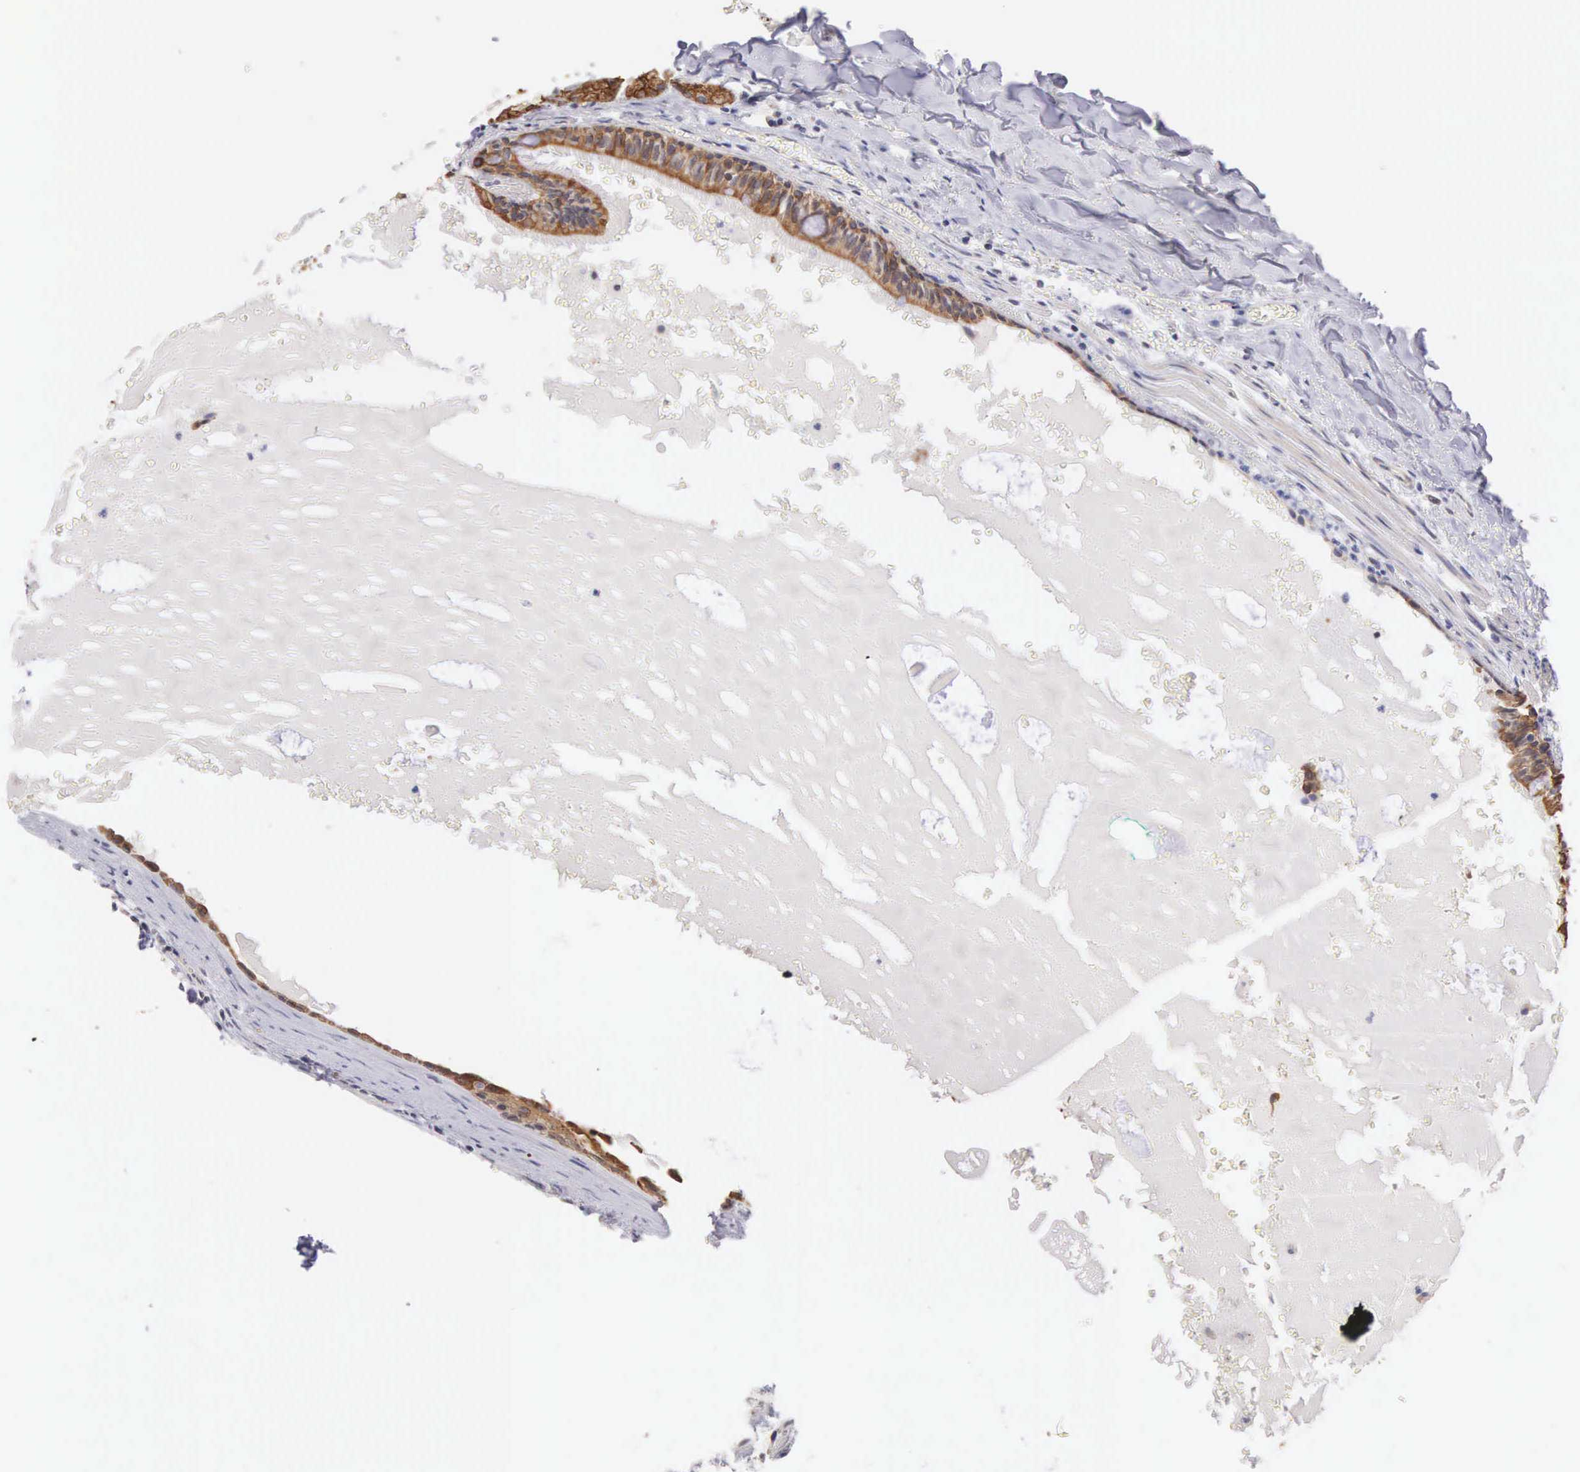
{"staining": {"intensity": "moderate", "quantity": ">75%", "location": "cytoplasmic/membranous"}, "tissue": "carcinoid", "cell_type": "Tumor cells", "image_type": "cancer", "snomed": [{"axis": "morphology", "description": "Carcinoid, malignant, NOS"}, {"axis": "topography", "description": "Bronchus"}], "caption": "Immunohistochemical staining of carcinoid shows medium levels of moderate cytoplasmic/membranous protein staining in about >75% of tumor cells. Ihc stains the protein in brown and the nuclei are stained blue.", "gene": "PIR", "patient": {"sex": "male", "age": 55}}